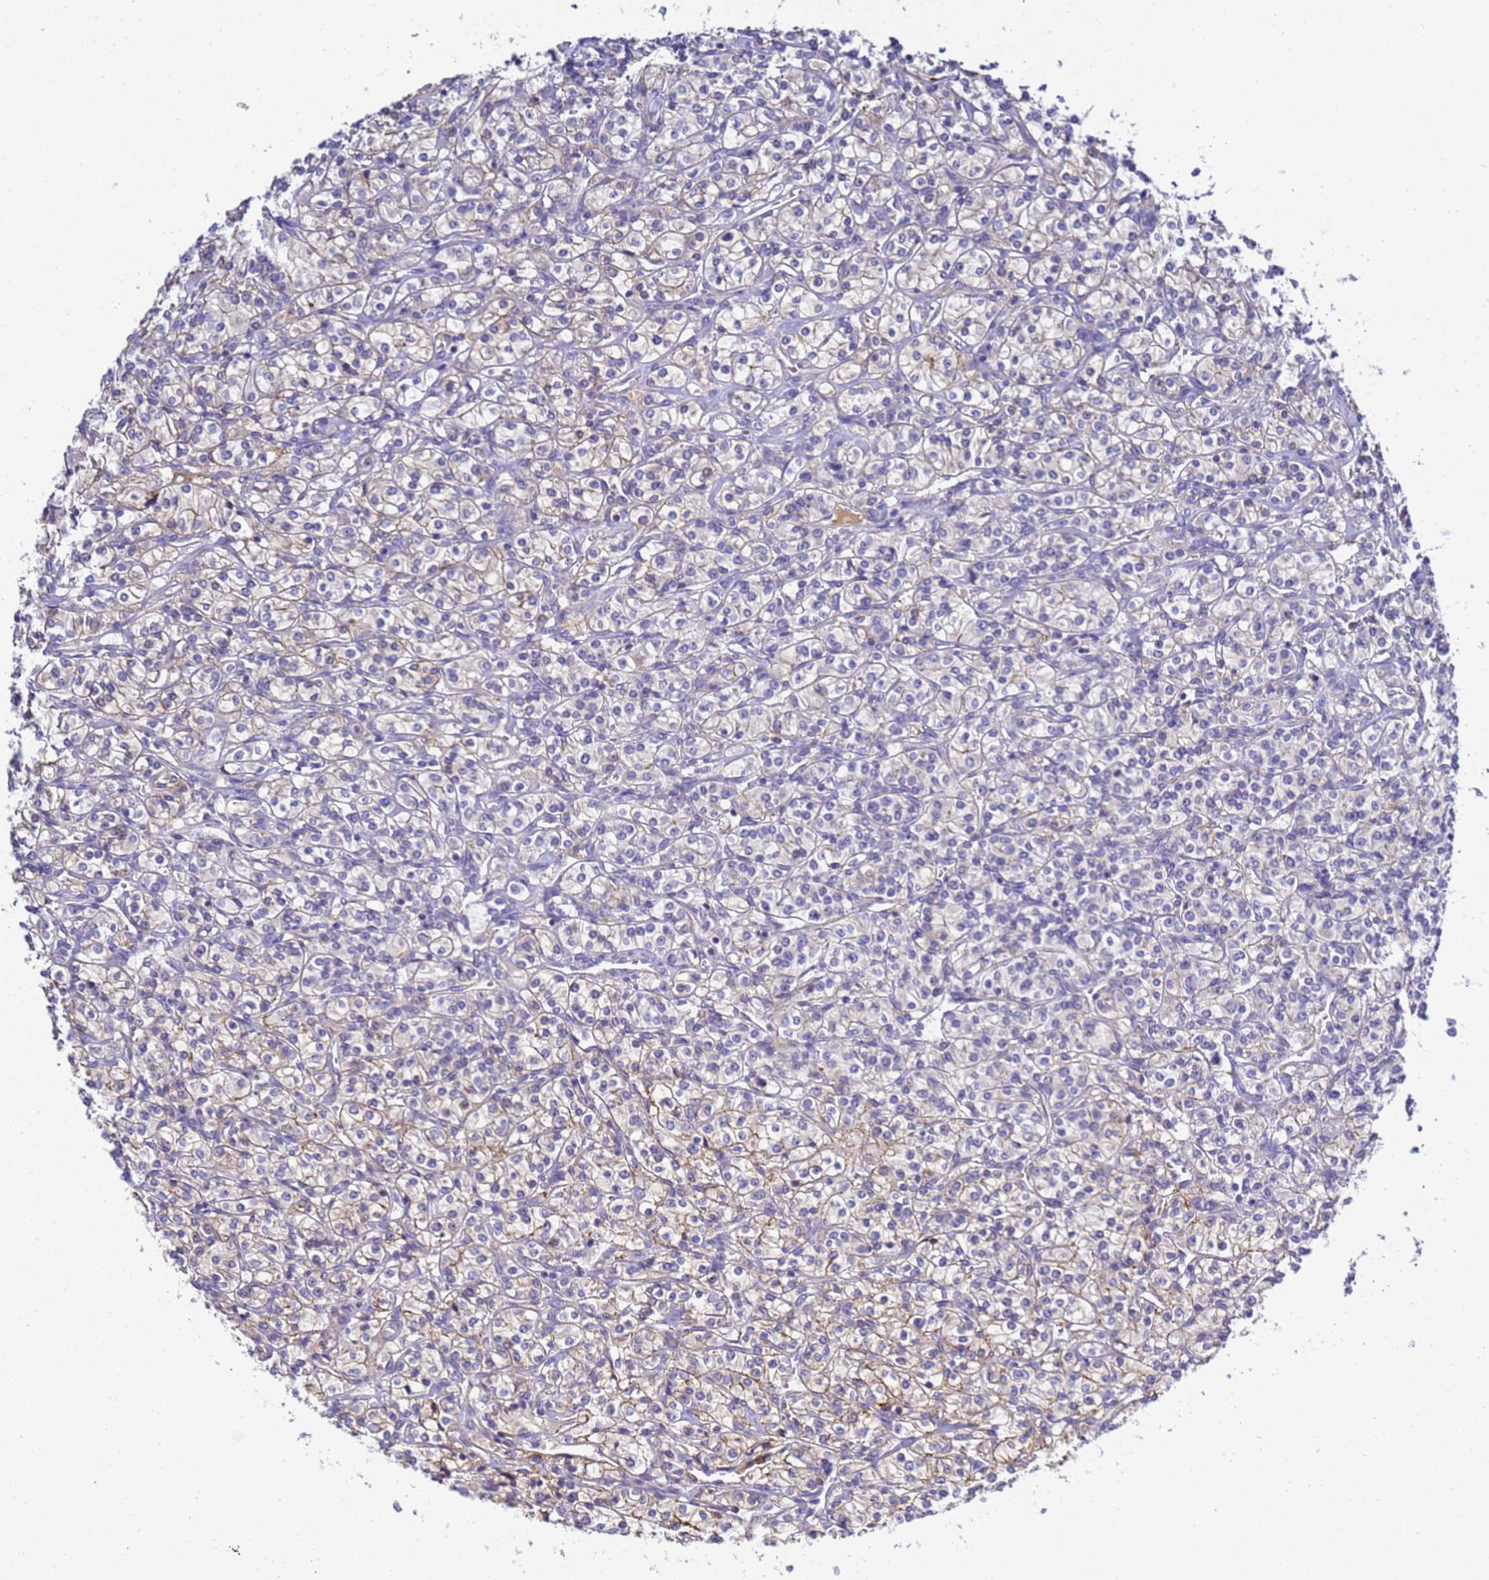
{"staining": {"intensity": "moderate", "quantity": "<25%", "location": "cytoplasmic/membranous"}, "tissue": "renal cancer", "cell_type": "Tumor cells", "image_type": "cancer", "snomed": [{"axis": "morphology", "description": "Adenocarcinoma, NOS"}, {"axis": "topography", "description": "Kidney"}], "caption": "Immunohistochemistry of renal adenocarcinoma displays low levels of moderate cytoplasmic/membranous positivity in about <25% of tumor cells.", "gene": "TBCD", "patient": {"sex": "male", "age": 77}}